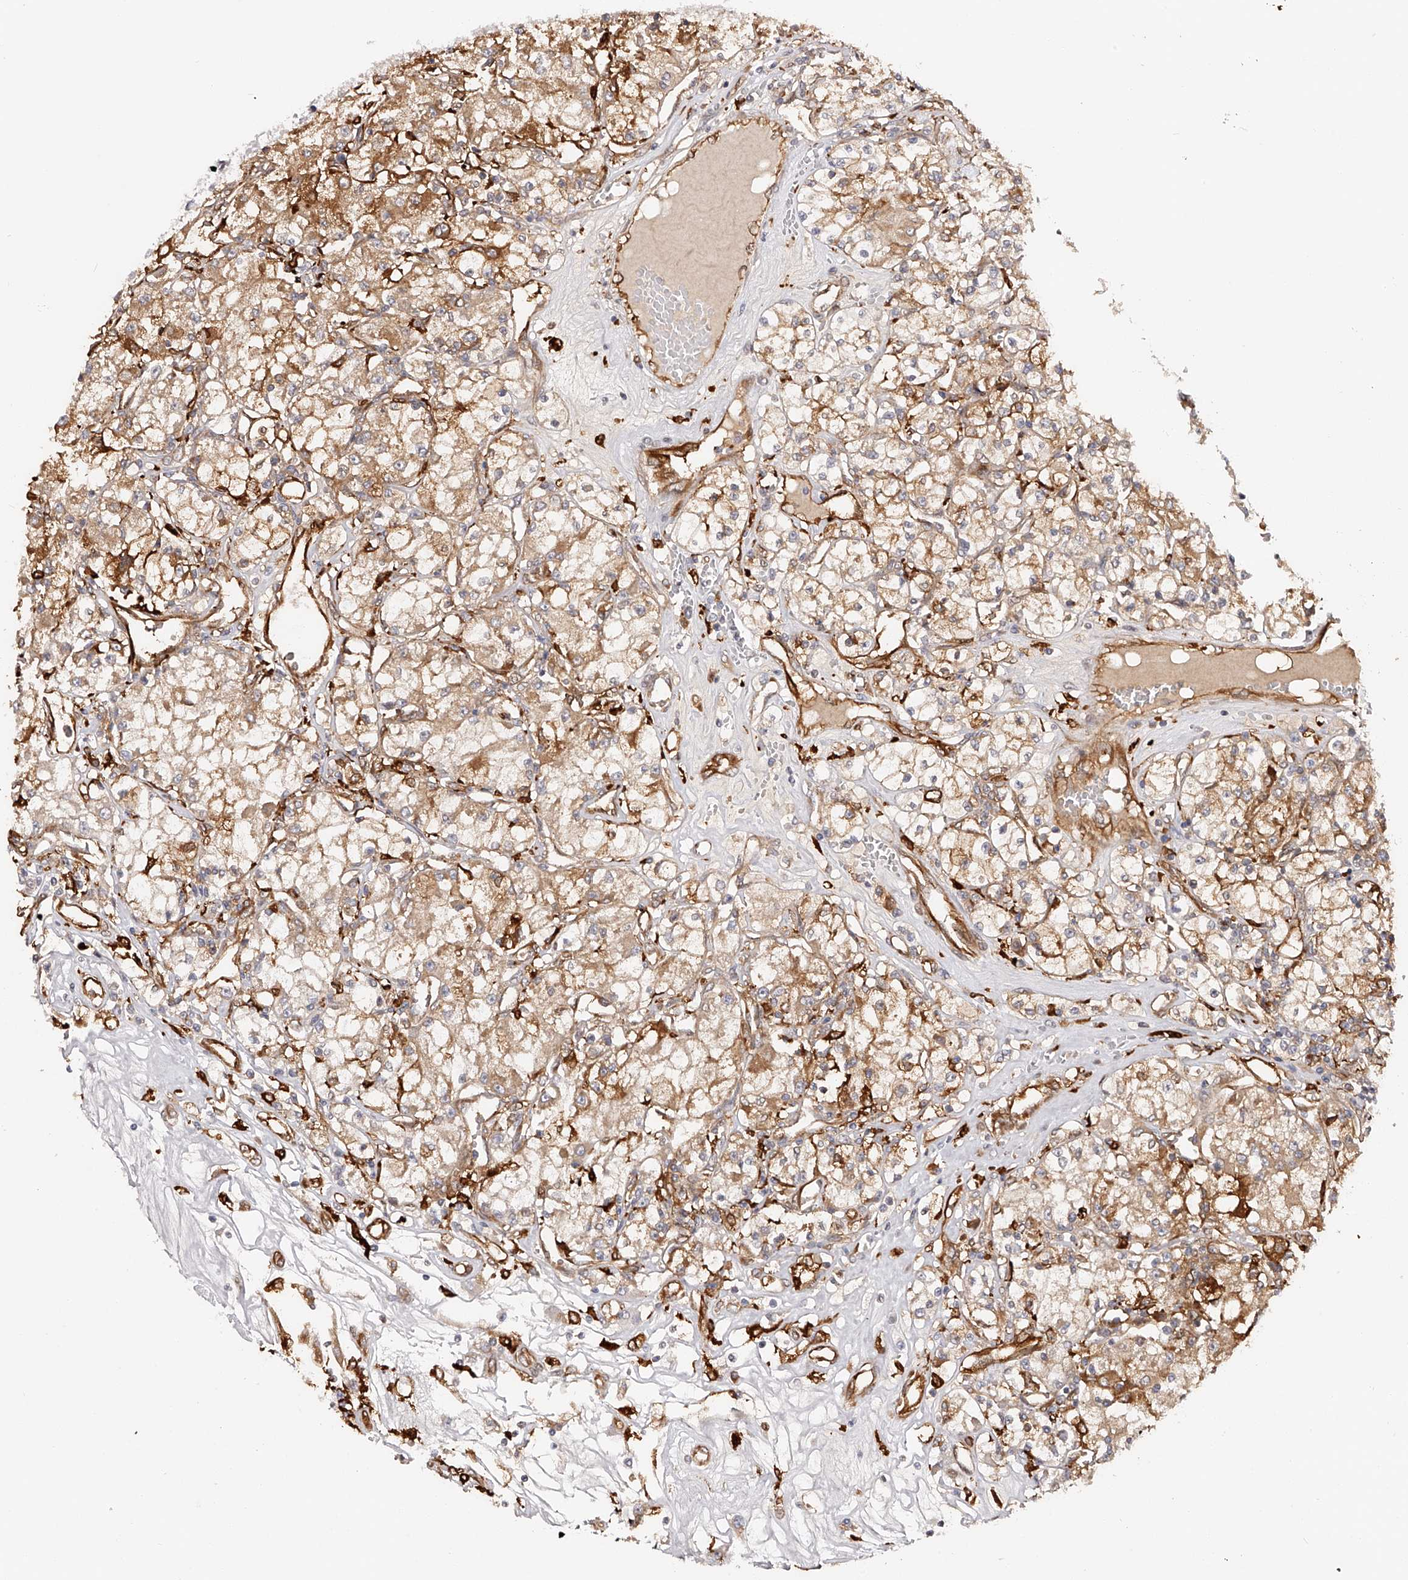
{"staining": {"intensity": "moderate", "quantity": ">75%", "location": "cytoplasmic/membranous"}, "tissue": "renal cancer", "cell_type": "Tumor cells", "image_type": "cancer", "snomed": [{"axis": "morphology", "description": "Adenocarcinoma, NOS"}, {"axis": "topography", "description": "Kidney"}], "caption": "Immunohistochemistry (IHC) of human adenocarcinoma (renal) demonstrates medium levels of moderate cytoplasmic/membranous positivity in approximately >75% of tumor cells.", "gene": "LAP3", "patient": {"sex": "female", "age": 59}}